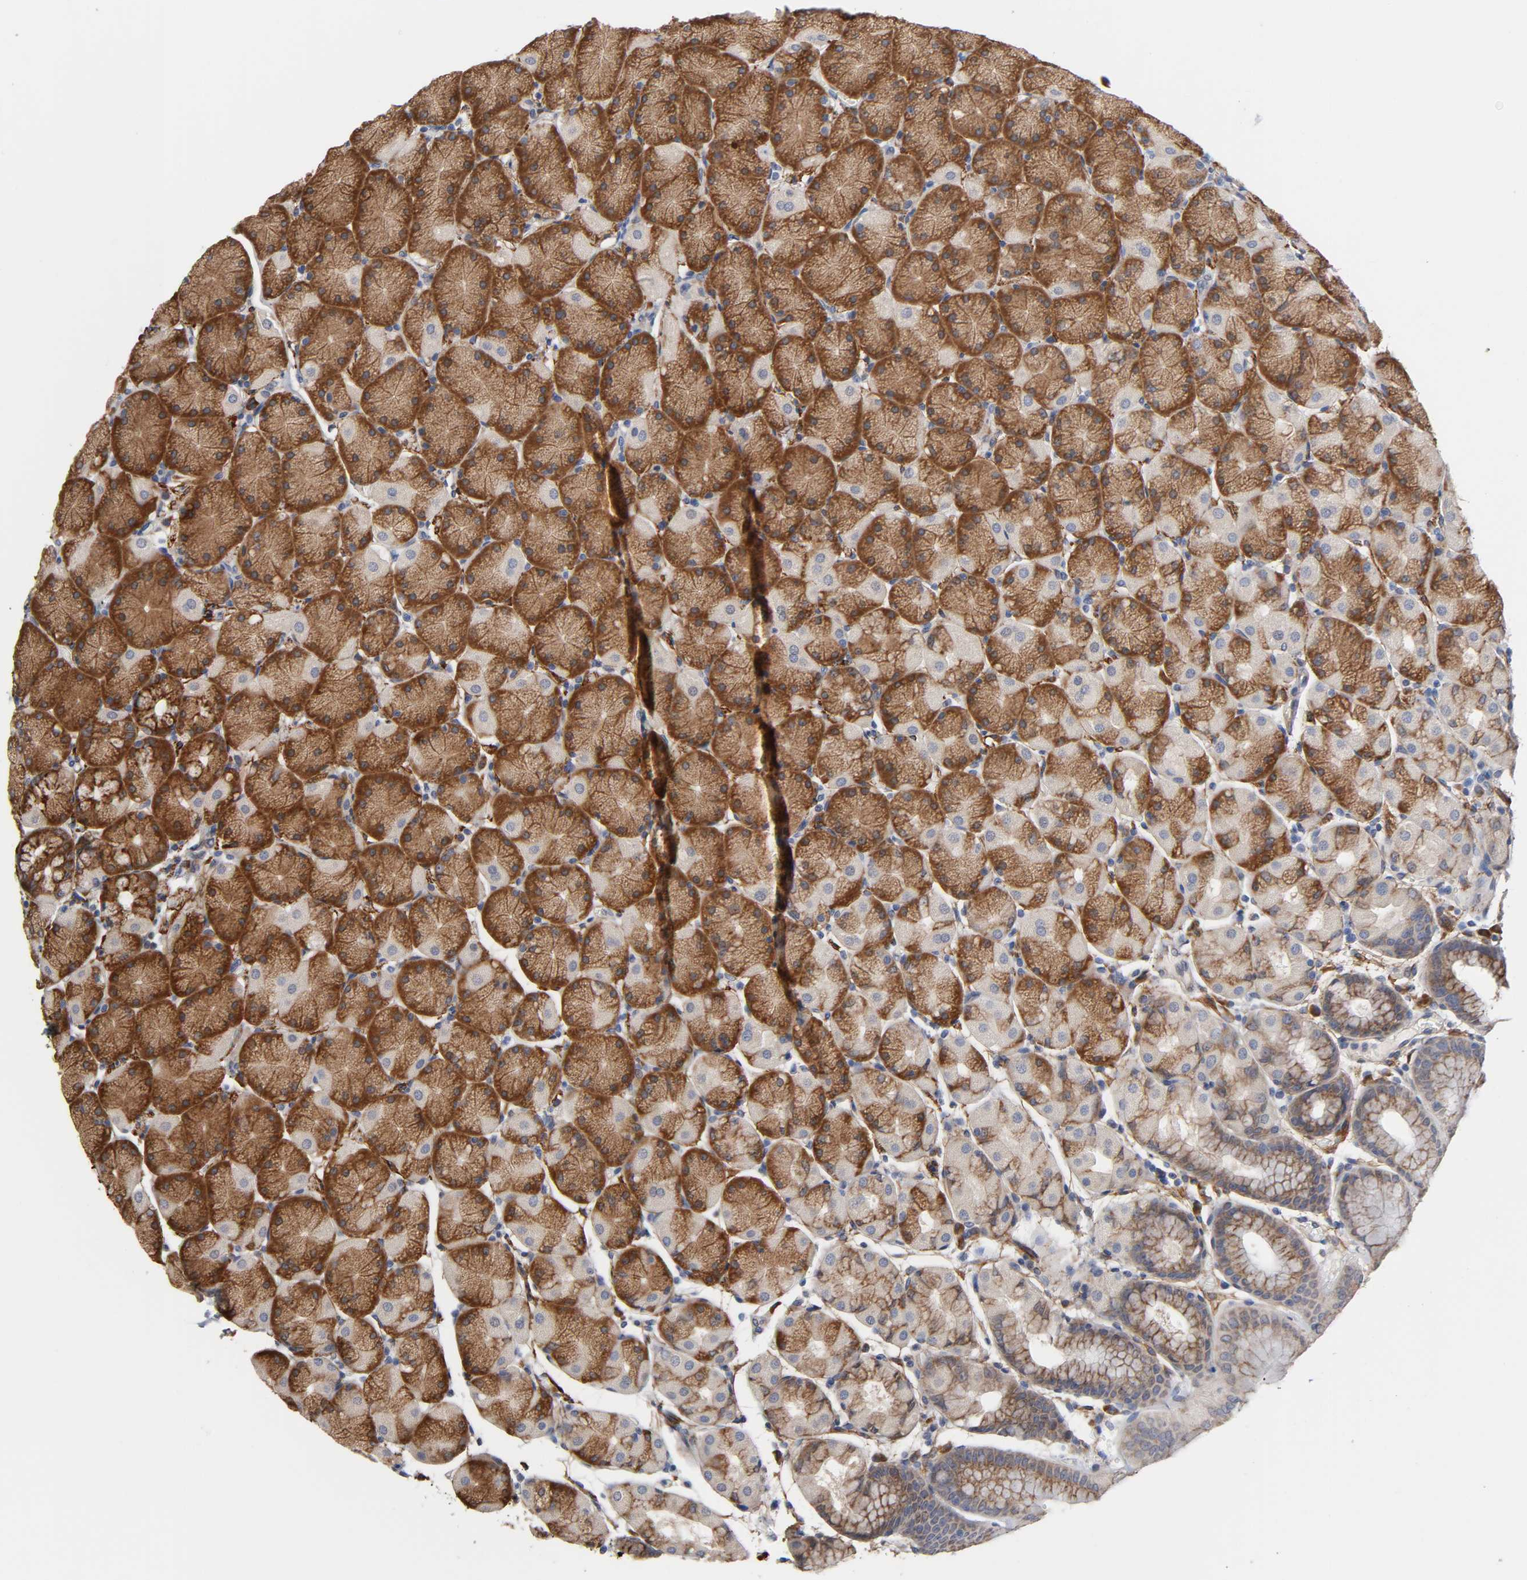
{"staining": {"intensity": "strong", "quantity": "25%-75%", "location": "cytoplasmic/membranous"}, "tissue": "stomach", "cell_type": "Glandular cells", "image_type": "normal", "snomed": [{"axis": "morphology", "description": "Normal tissue, NOS"}, {"axis": "topography", "description": "Stomach, upper"}, {"axis": "topography", "description": "Stomach"}], "caption": "Brown immunohistochemical staining in unremarkable stomach shows strong cytoplasmic/membranous positivity in about 25%-75% of glandular cells.", "gene": "HDLBP", "patient": {"sex": "male", "age": 76}}